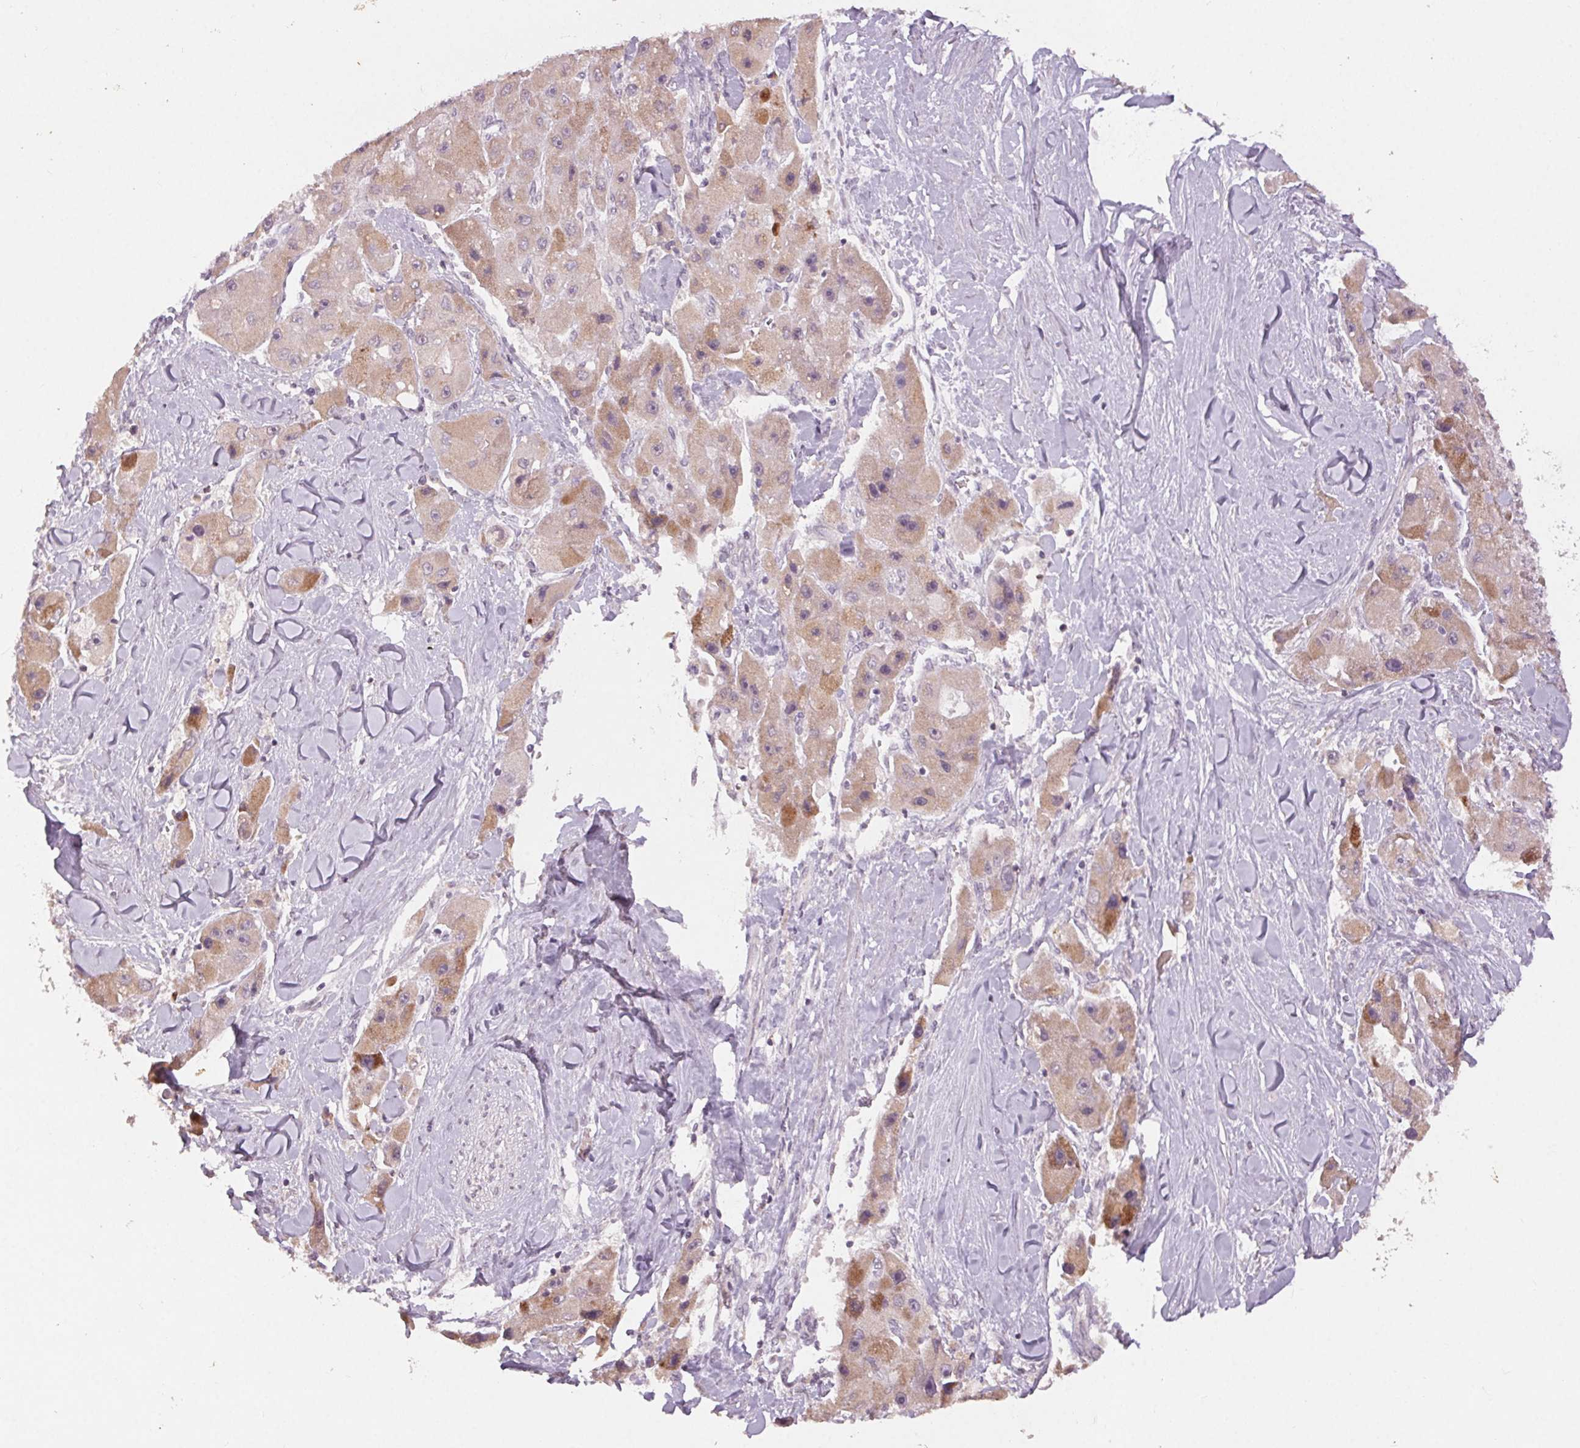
{"staining": {"intensity": "weak", "quantity": ">75%", "location": "cytoplasmic/membranous"}, "tissue": "liver cancer", "cell_type": "Tumor cells", "image_type": "cancer", "snomed": [{"axis": "morphology", "description": "Carcinoma, Hepatocellular, NOS"}, {"axis": "topography", "description": "Liver"}], "caption": "Human liver hepatocellular carcinoma stained with a protein marker reveals weak staining in tumor cells.", "gene": "KLRC3", "patient": {"sex": "male", "age": 24}}